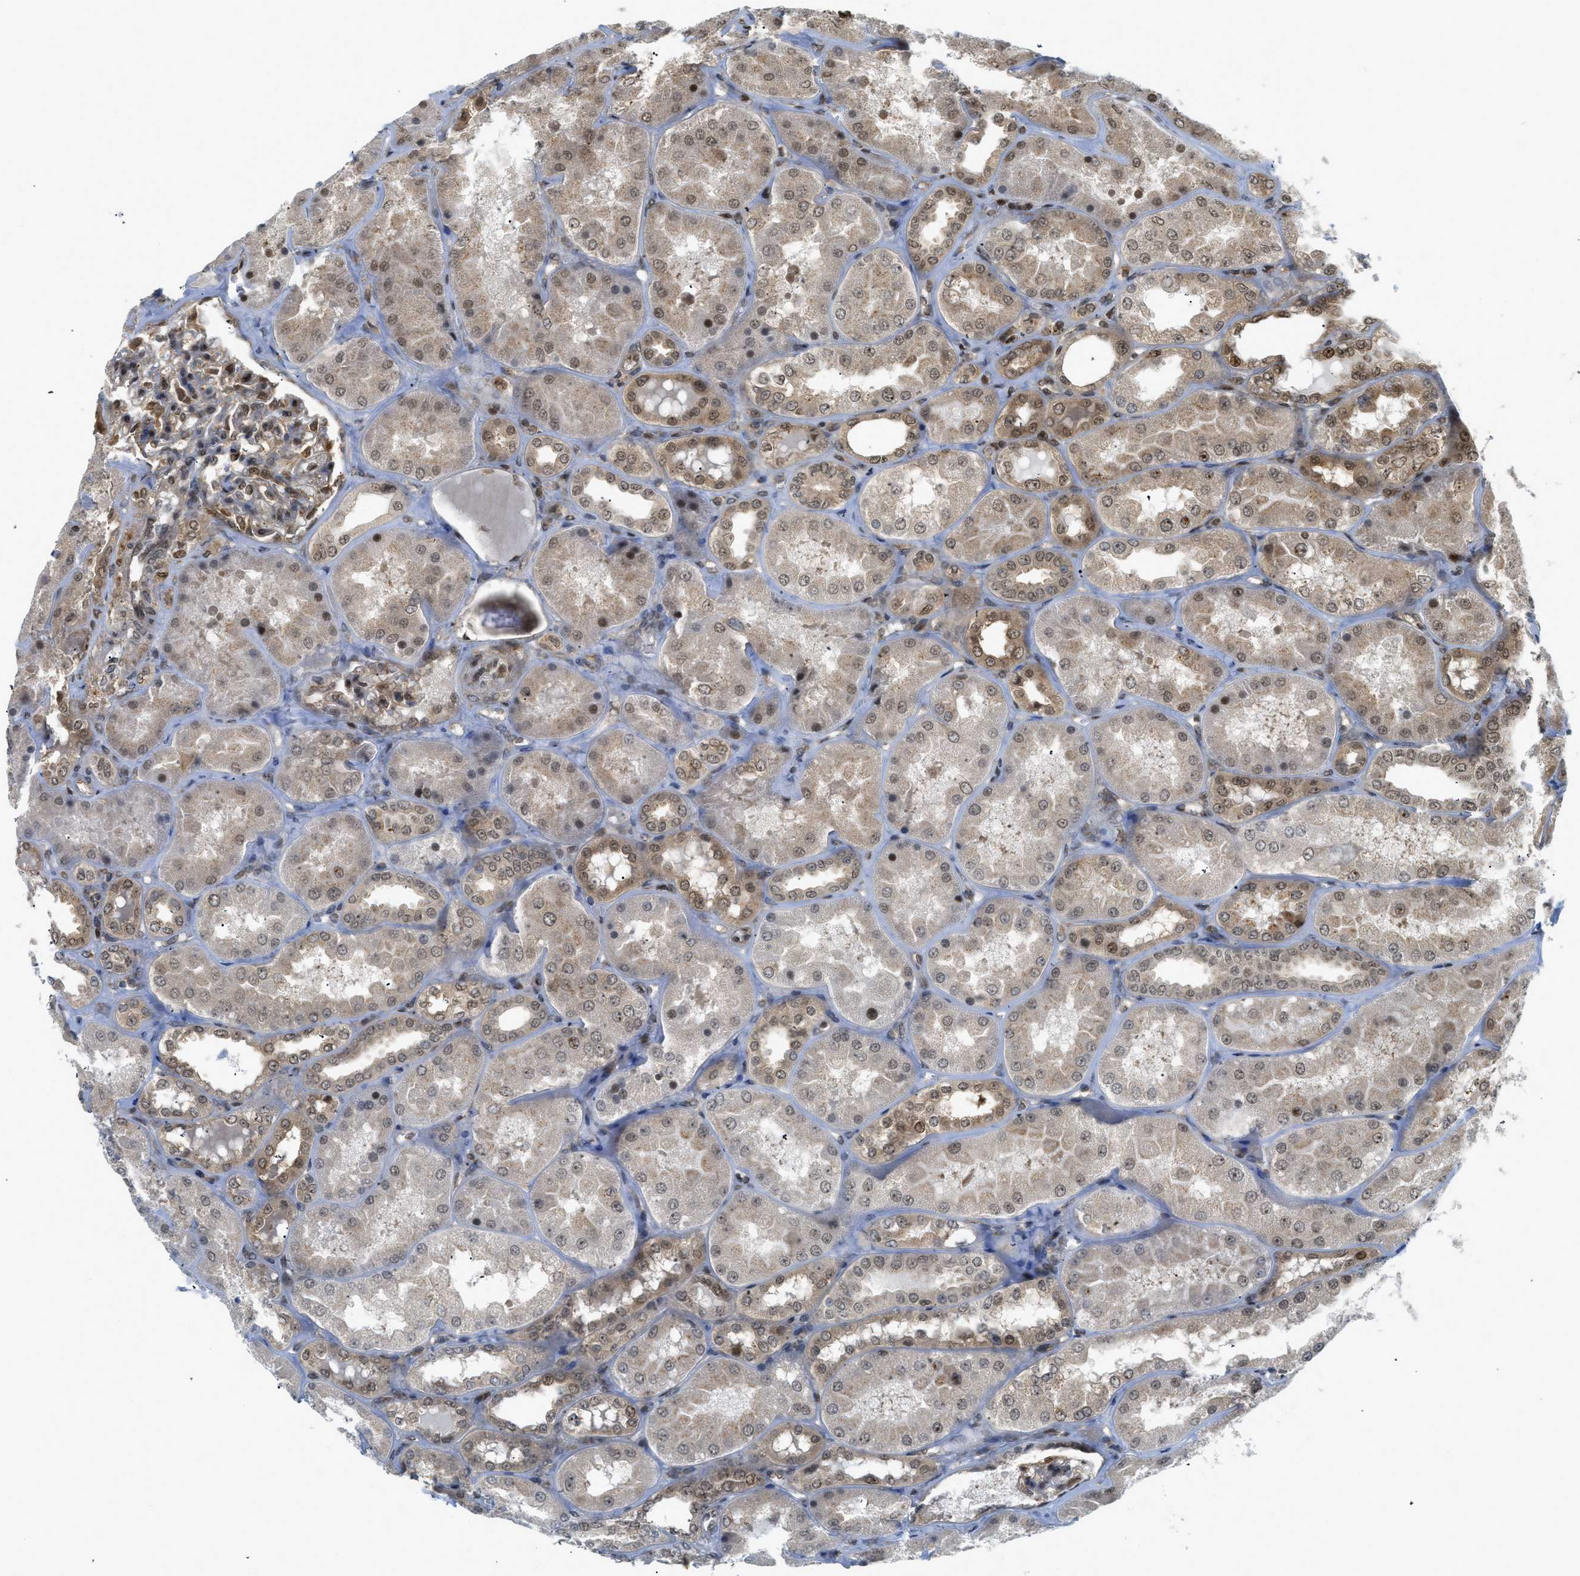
{"staining": {"intensity": "strong", "quantity": "25%-75%", "location": "cytoplasmic/membranous,nuclear"}, "tissue": "kidney", "cell_type": "Cells in glomeruli", "image_type": "normal", "snomed": [{"axis": "morphology", "description": "Normal tissue, NOS"}, {"axis": "topography", "description": "Kidney"}], "caption": "Cells in glomeruli show high levels of strong cytoplasmic/membranous,nuclear staining in about 25%-75% of cells in normal kidney.", "gene": "TACC1", "patient": {"sex": "female", "age": 56}}